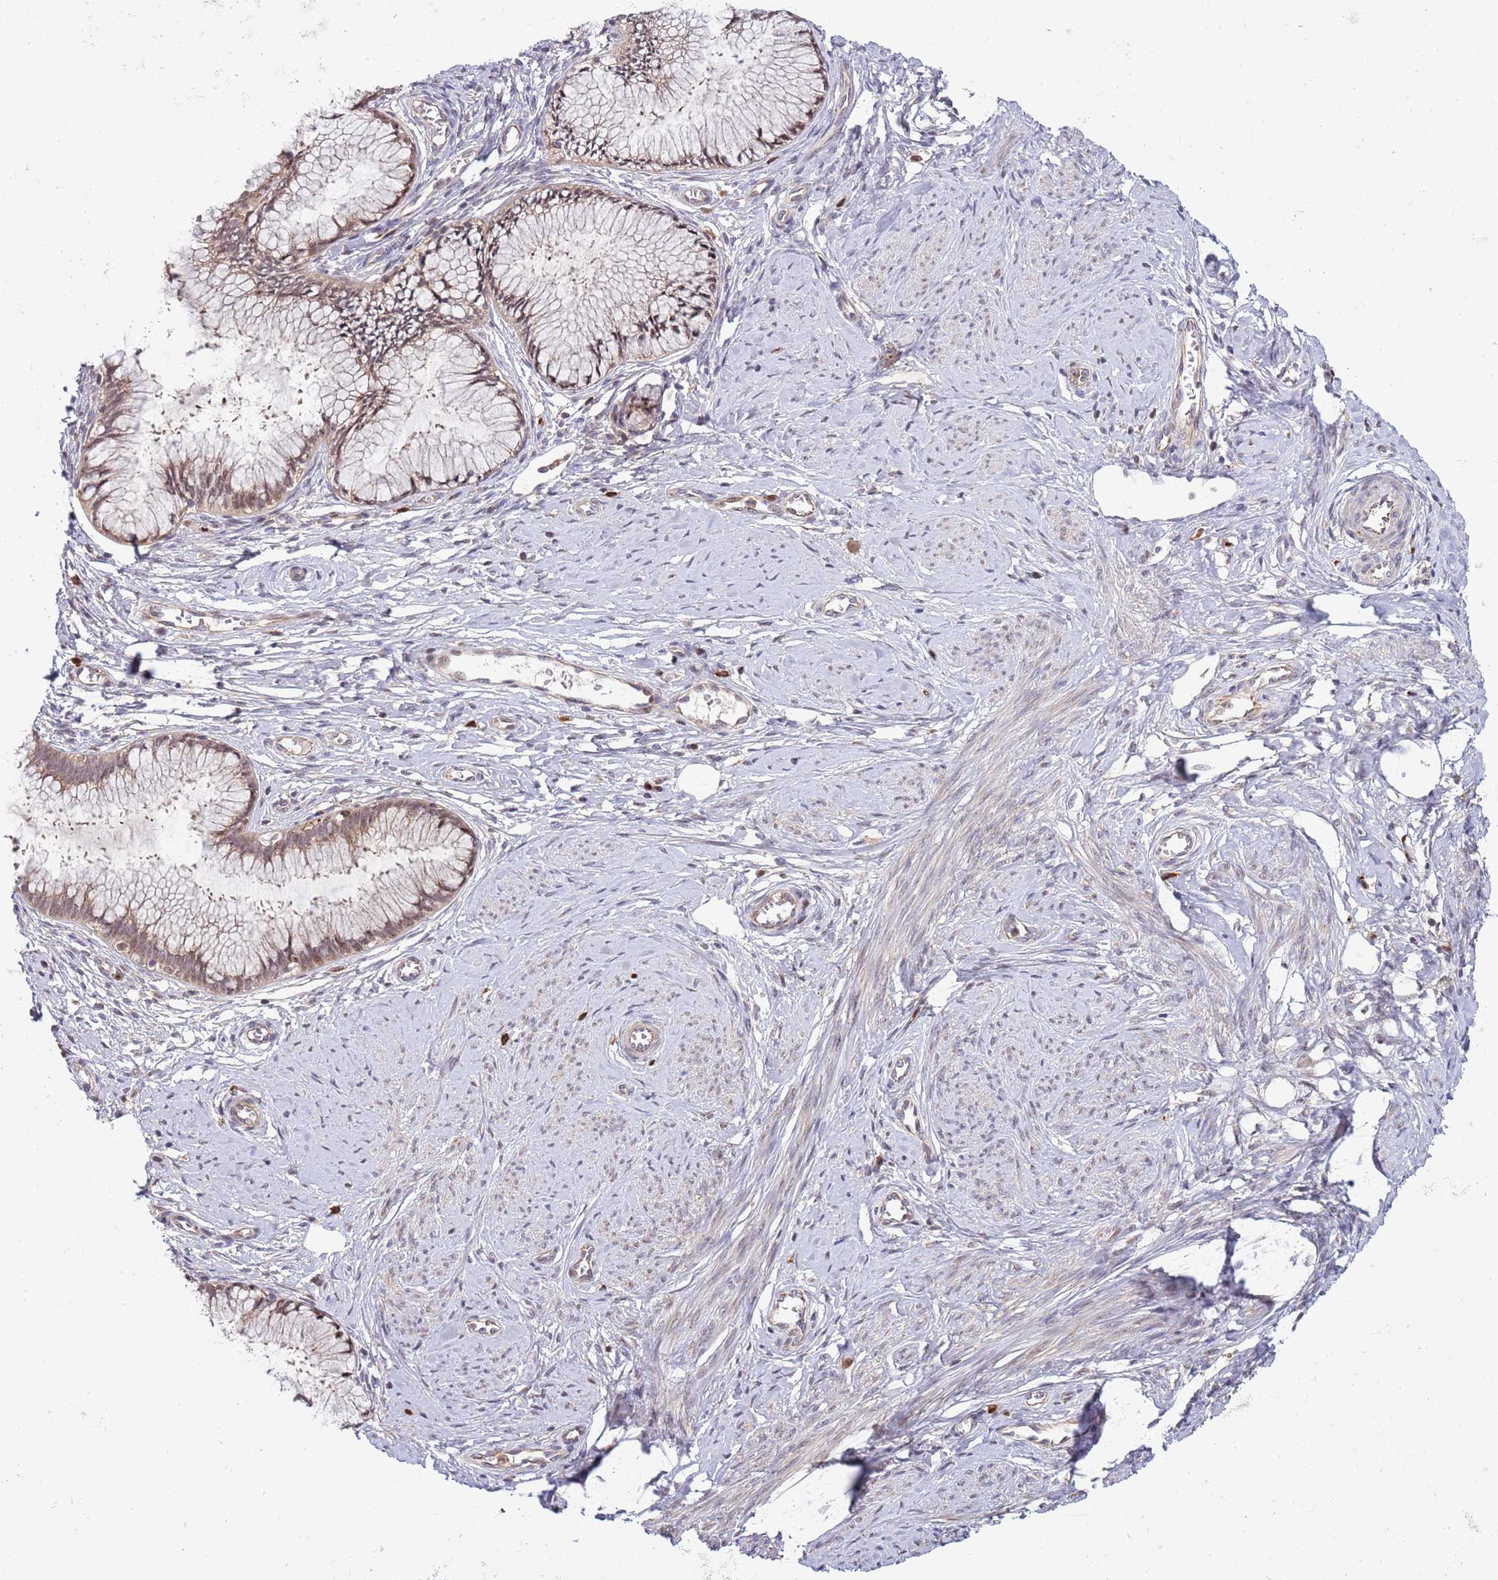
{"staining": {"intensity": "weak", "quantity": ">75%", "location": "cytoplasmic/membranous"}, "tissue": "cervical cancer", "cell_type": "Tumor cells", "image_type": "cancer", "snomed": [{"axis": "morphology", "description": "Adenocarcinoma, NOS"}, {"axis": "topography", "description": "Cervix"}], "caption": "A photomicrograph showing weak cytoplasmic/membranous staining in approximately >75% of tumor cells in adenocarcinoma (cervical), as visualized by brown immunohistochemical staining.", "gene": "CCNJL", "patient": {"sex": "female", "age": 36}}